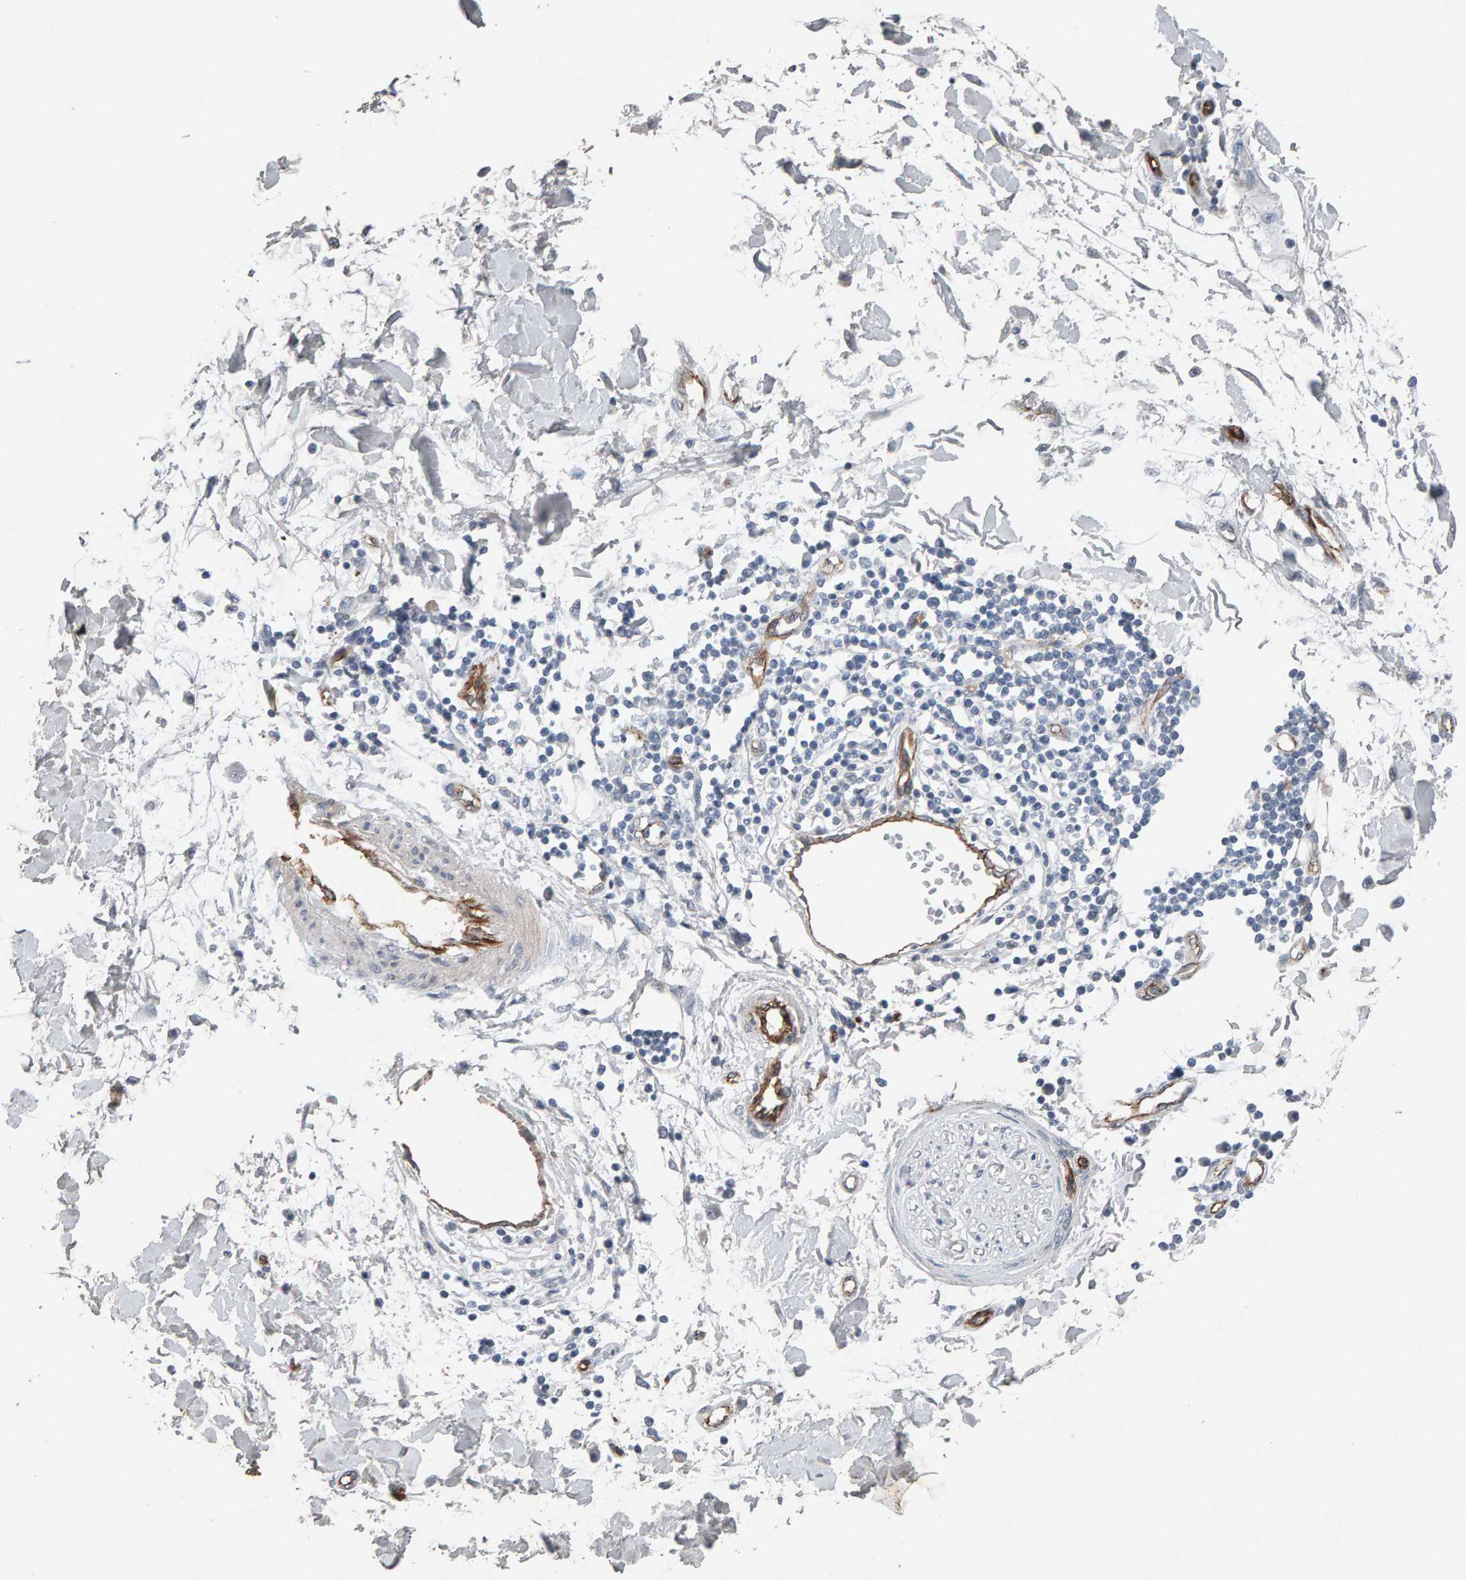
{"staining": {"intensity": "negative", "quantity": "none", "location": "none"}, "tissue": "soft tissue", "cell_type": "Fibroblasts", "image_type": "normal", "snomed": [{"axis": "morphology", "description": "Squamous cell carcinoma, NOS"}, {"axis": "topography", "description": "Skin"}], "caption": "A high-resolution image shows immunohistochemistry staining of benign soft tissue, which demonstrates no significant positivity in fibroblasts.", "gene": "PTPRM", "patient": {"sex": "male", "age": 83}}